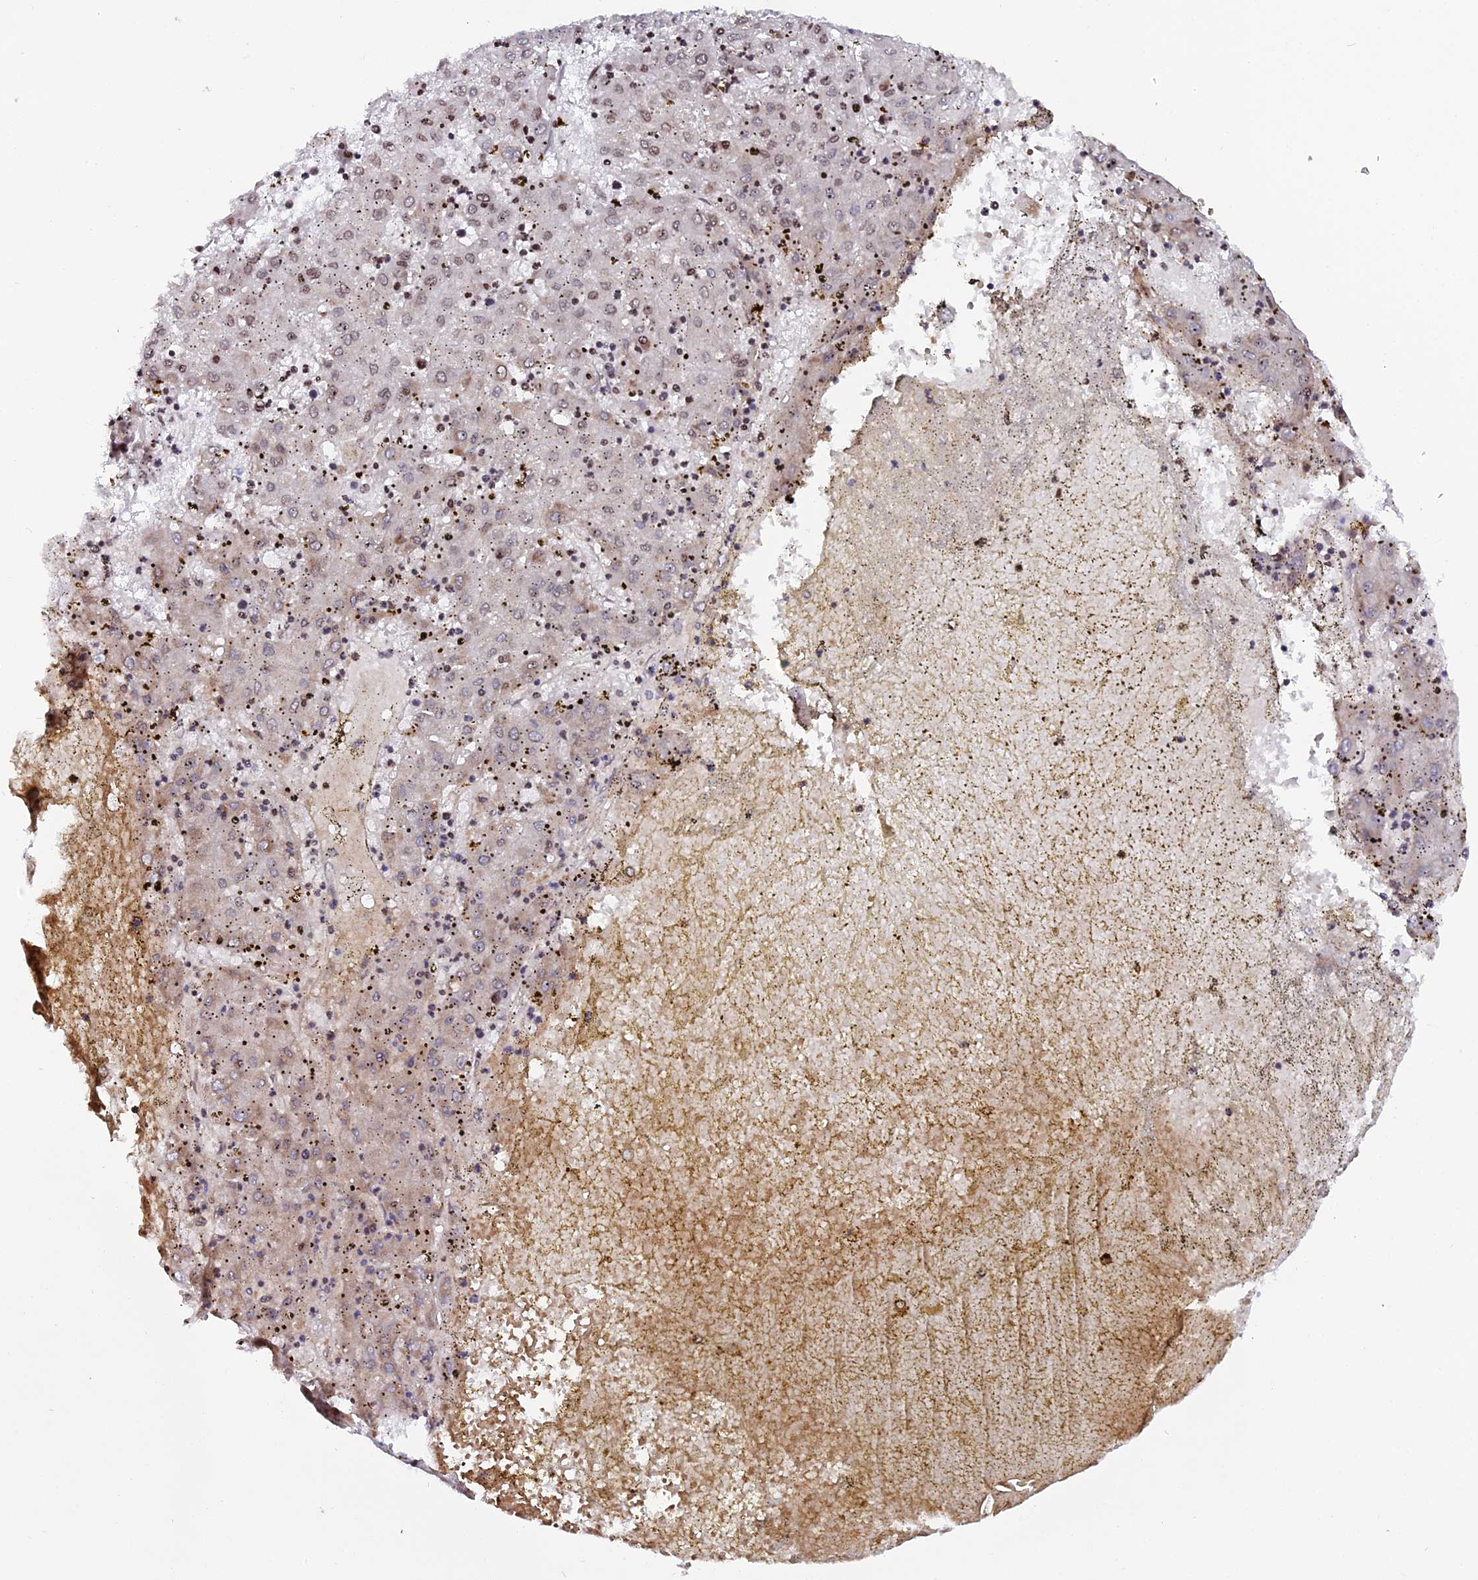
{"staining": {"intensity": "moderate", "quantity": "25%-75%", "location": "nuclear"}, "tissue": "liver cancer", "cell_type": "Tumor cells", "image_type": "cancer", "snomed": [{"axis": "morphology", "description": "Carcinoma, Hepatocellular, NOS"}, {"axis": "topography", "description": "Liver"}], "caption": "An image of liver cancer stained for a protein exhibits moderate nuclear brown staining in tumor cells.", "gene": "MYNN", "patient": {"sex": "male", "age": 72}}